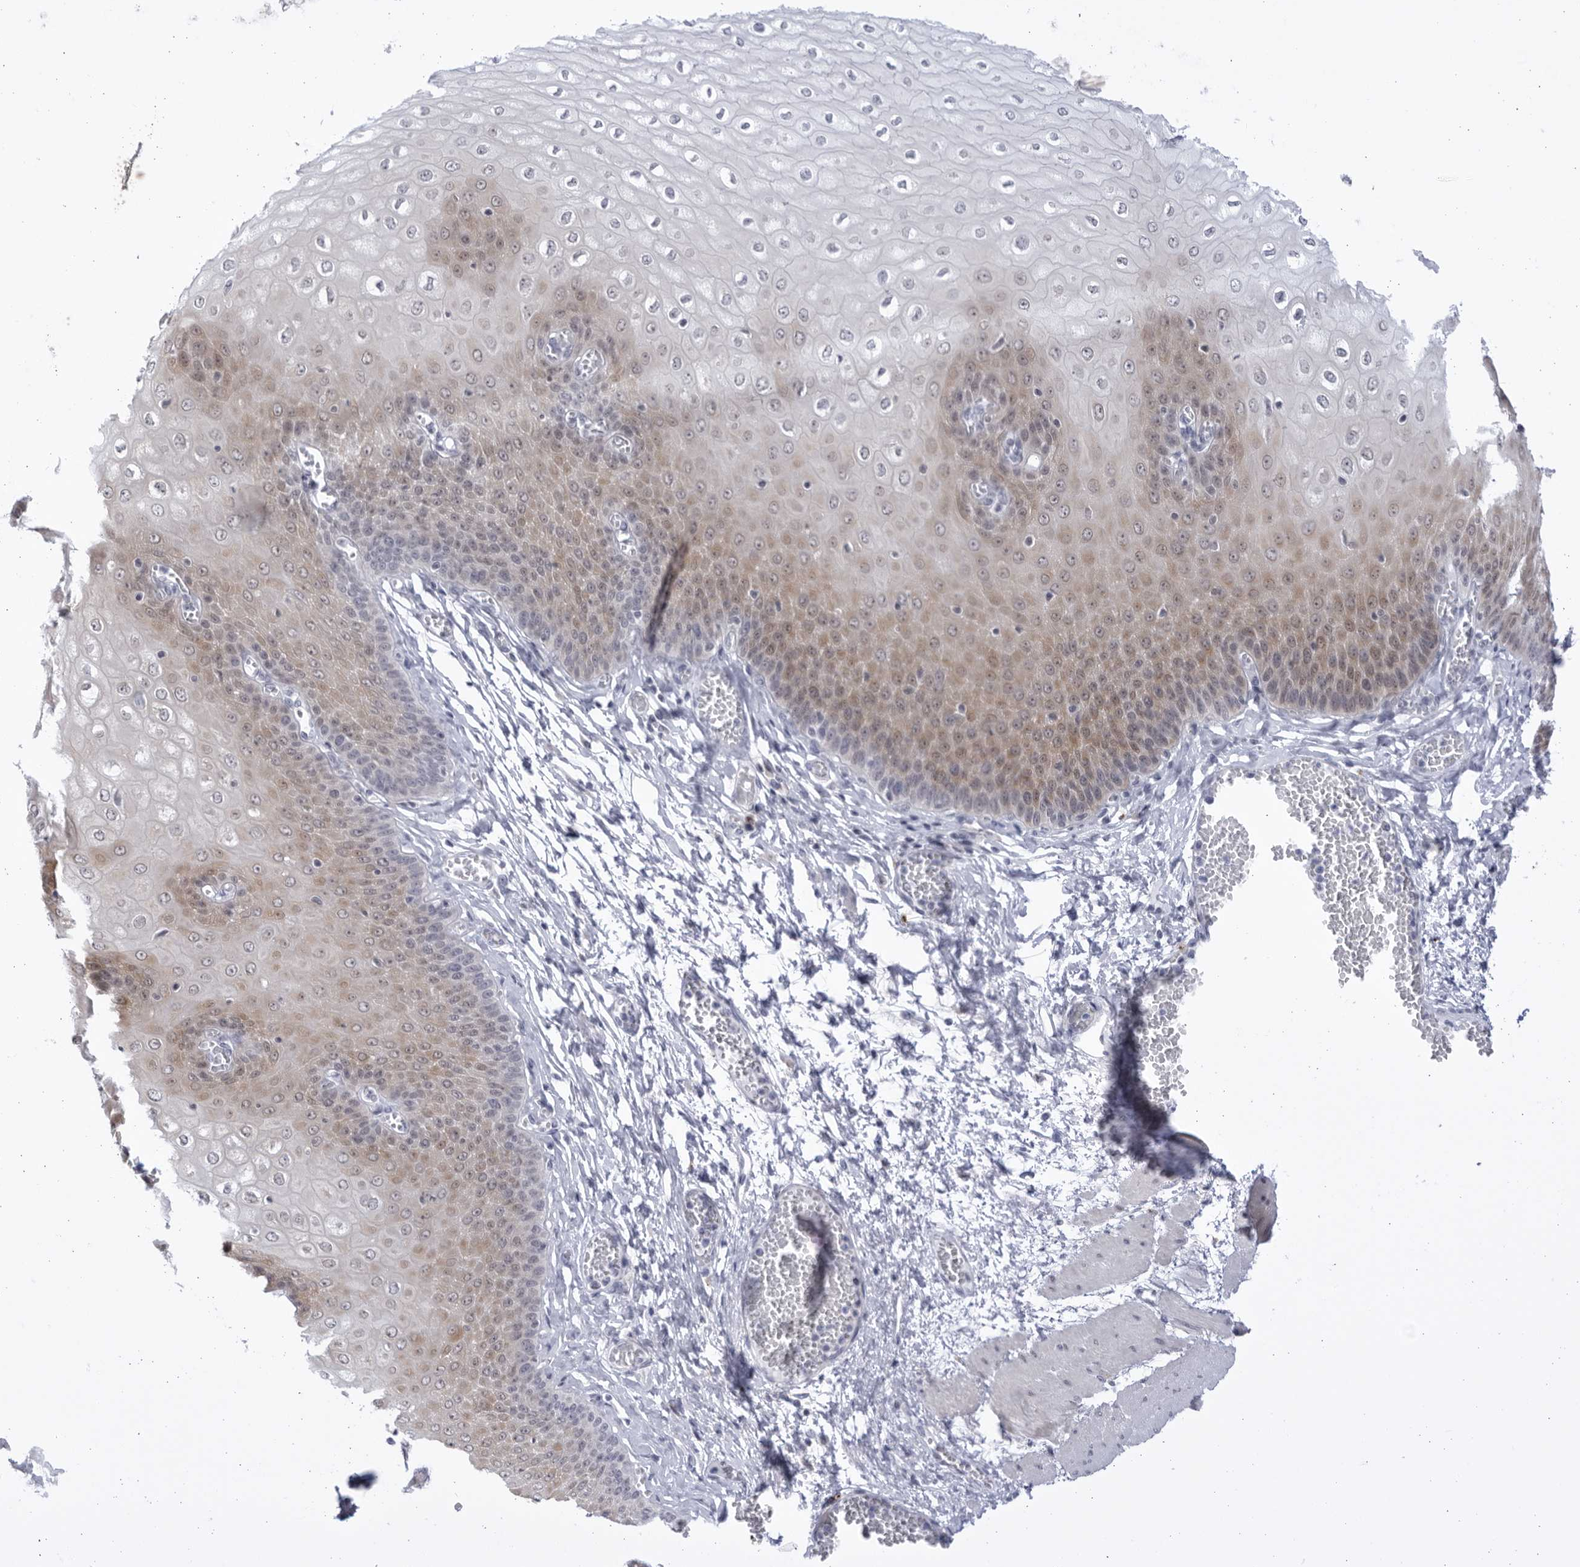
{"staining": {"intensity": "weak", "quantity": "25%-75%", "location": "cytoplasmic/membranous,nuclear"}, "tissue": "esophagus", "cell_type": "Squamous epithelial cells", "image_type": "normal", "snomed": [{"axis": "morphology", "description": "Normal tissue, NOS"}, {"axis": "topography", "description": "Esophagus"}], "caption": "A high-resolution micrograph shows immunohistochemistry (IHC) staining of benign esophagus, which shows weak cytoplasmic/membranous,nuclear positivity in about 25%-75% of squamous epithelial cells. (brown staining indicates protein expression, while blue staining denotes nuclei).", "gene": "CCDC181", "patient": {"sex": "male", "age": 60}}